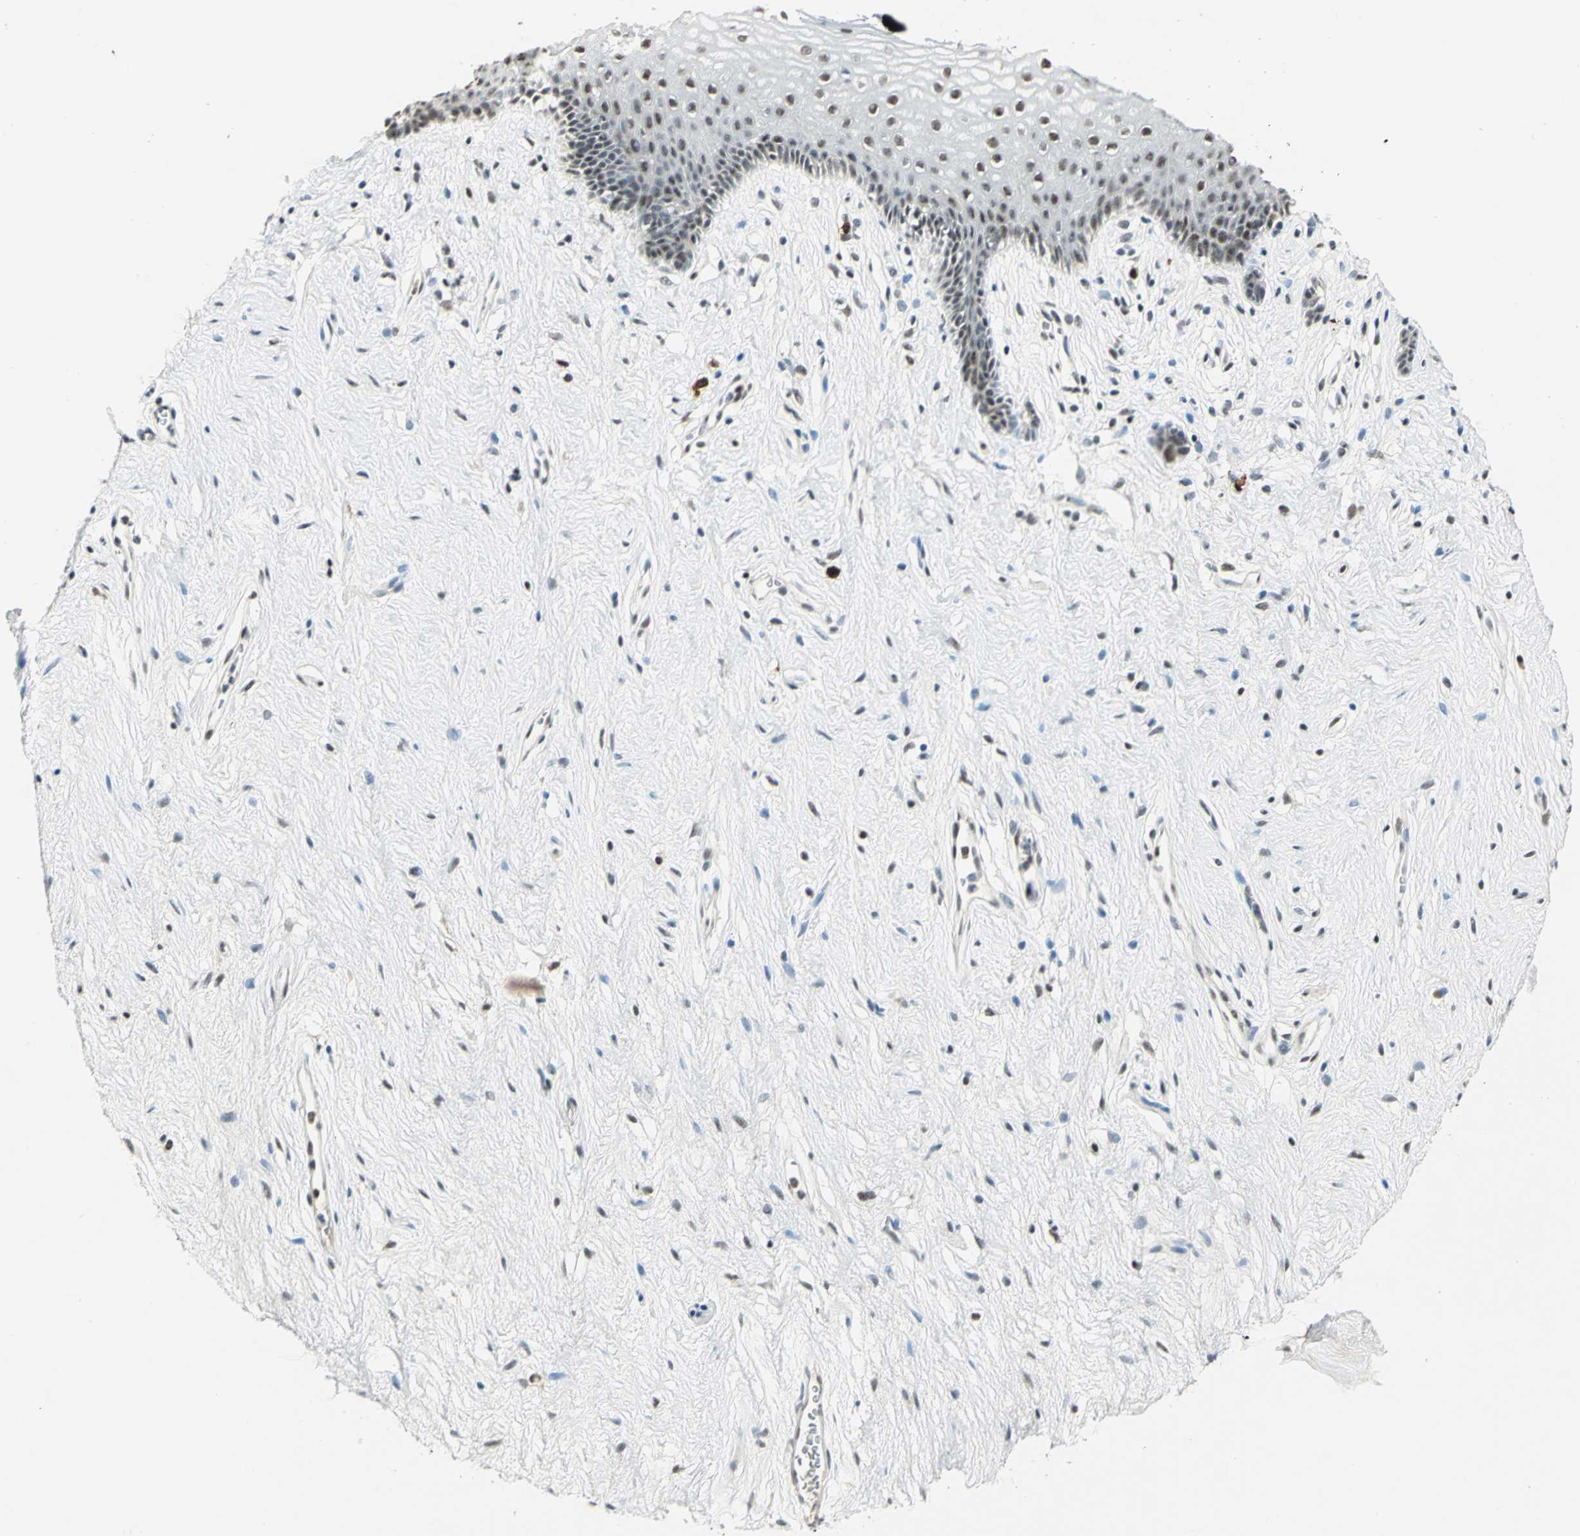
{"staining": {"intensity": "moderate", "quantity": ">75%", "location": "nuclear"}, "tissue": "vagina", "cell_type": "Squamous epithelial cells", "image_type": "normal", "snomed": [{"axis": "morphology", "description": "Normal tissue, NOS"}, {"axis": "topography", "description": "Vagina"}], "caption": "This is a photomicrograph of immunohistochemistry staining of unremarkable vagina, which shows moderate expression in the nuclear of squamous epithelial cells.", "gene": "CCNT1", "patient": {"sex": "female", "age": 44}}